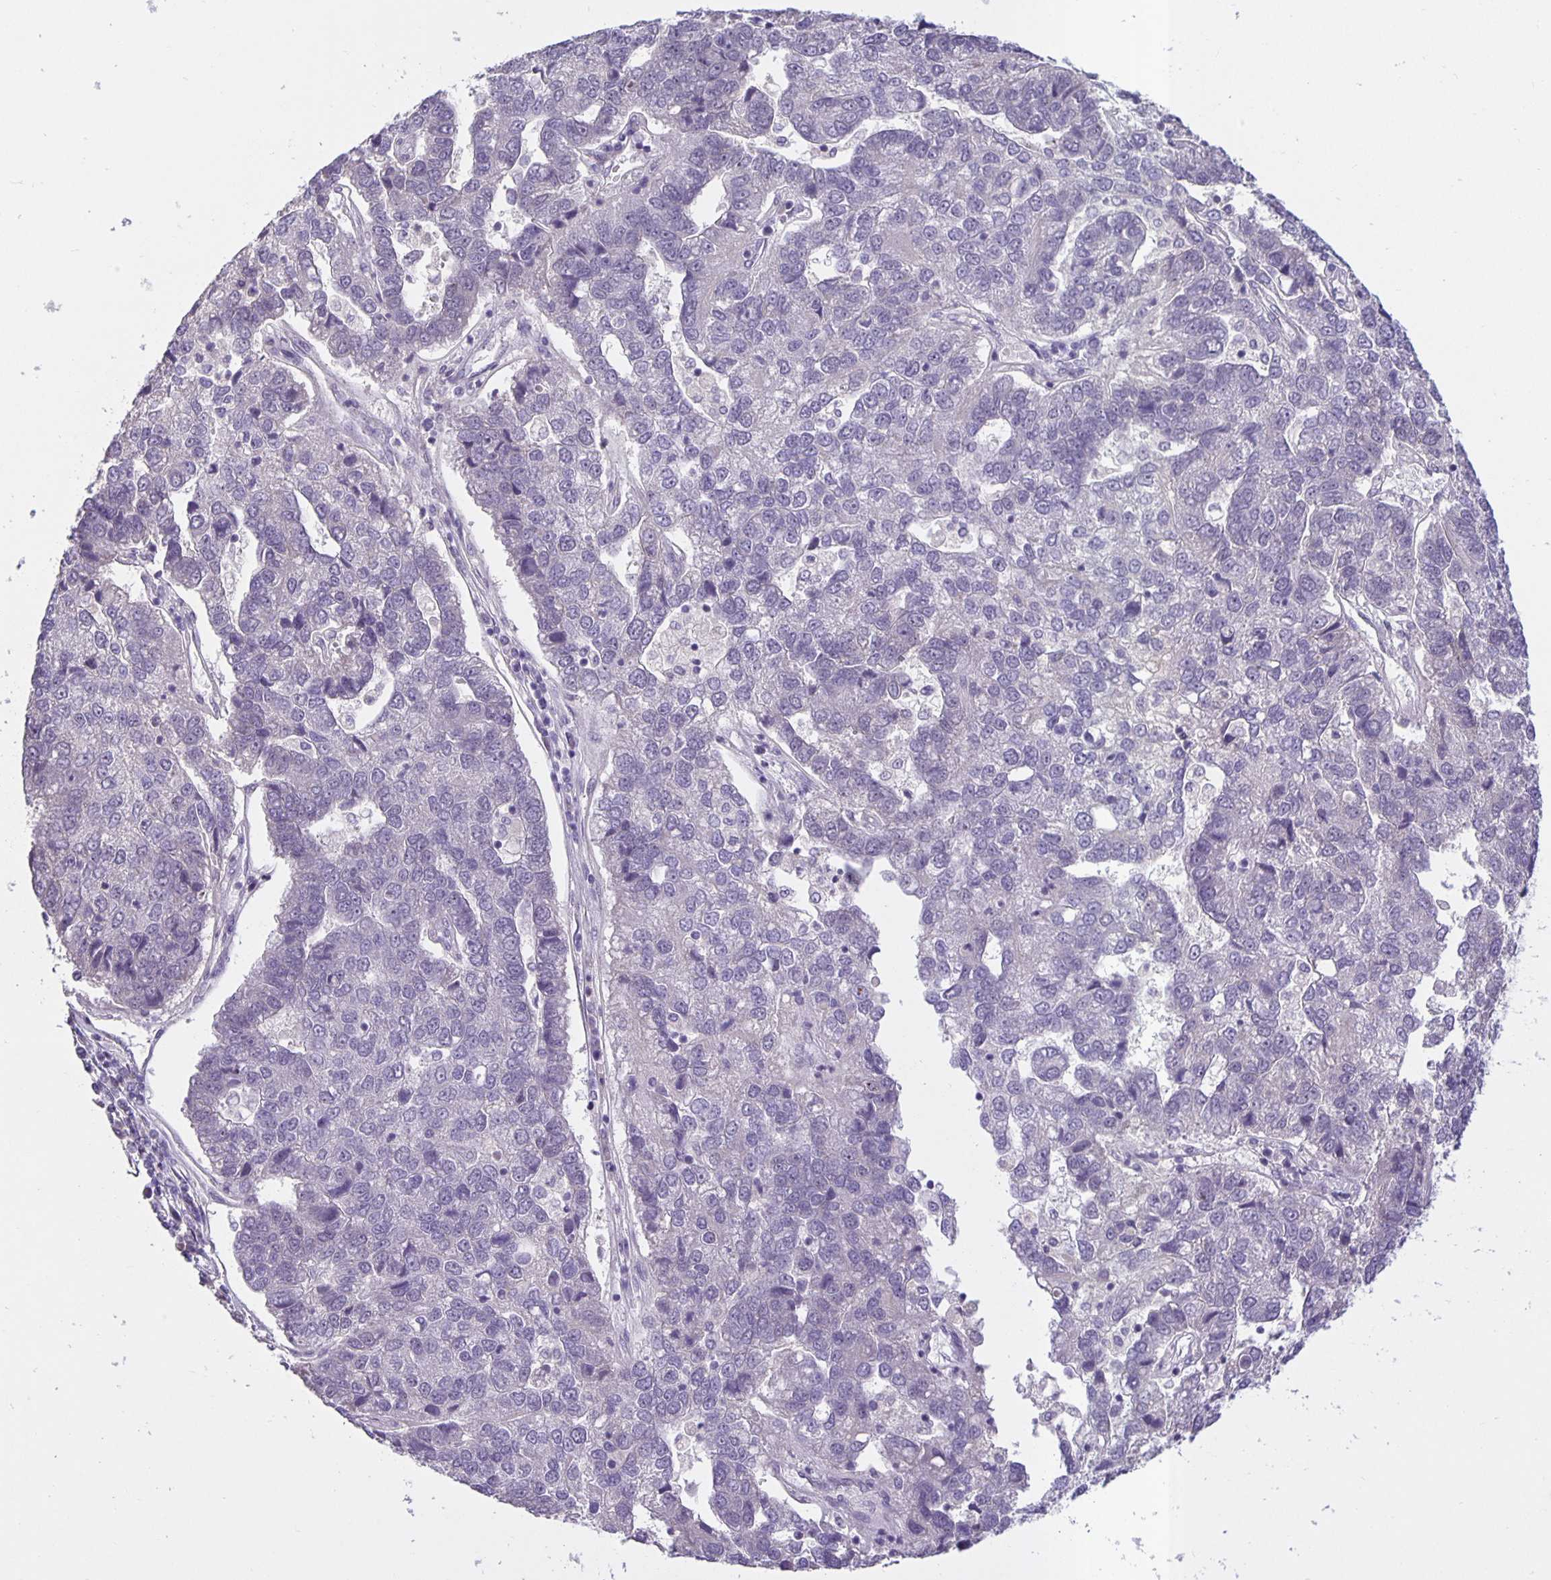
{"staining": {"intensity": "negative", "quantity": "none", "location": "none"}, "tissue": "pancreatic cancer", "cell_type": "Tumor cells", "image_type": "cancer", "snomed": [{"axis": "morphology", "description": "Adenocarcinoma, NOS"}, {"axis": "topography", "description": "Pancreas"}], "caption": "Protein analysis of pancreatic adenocarcinoma reveals no significant expression in tumor cells. (Stains: DAB immunohistochemistry with hematoxylin counter stain, Microscopy: brightfield microscopy at high magnification).", "gene": "ARVCF", "patient": {"sex": "female", "age": 61}}